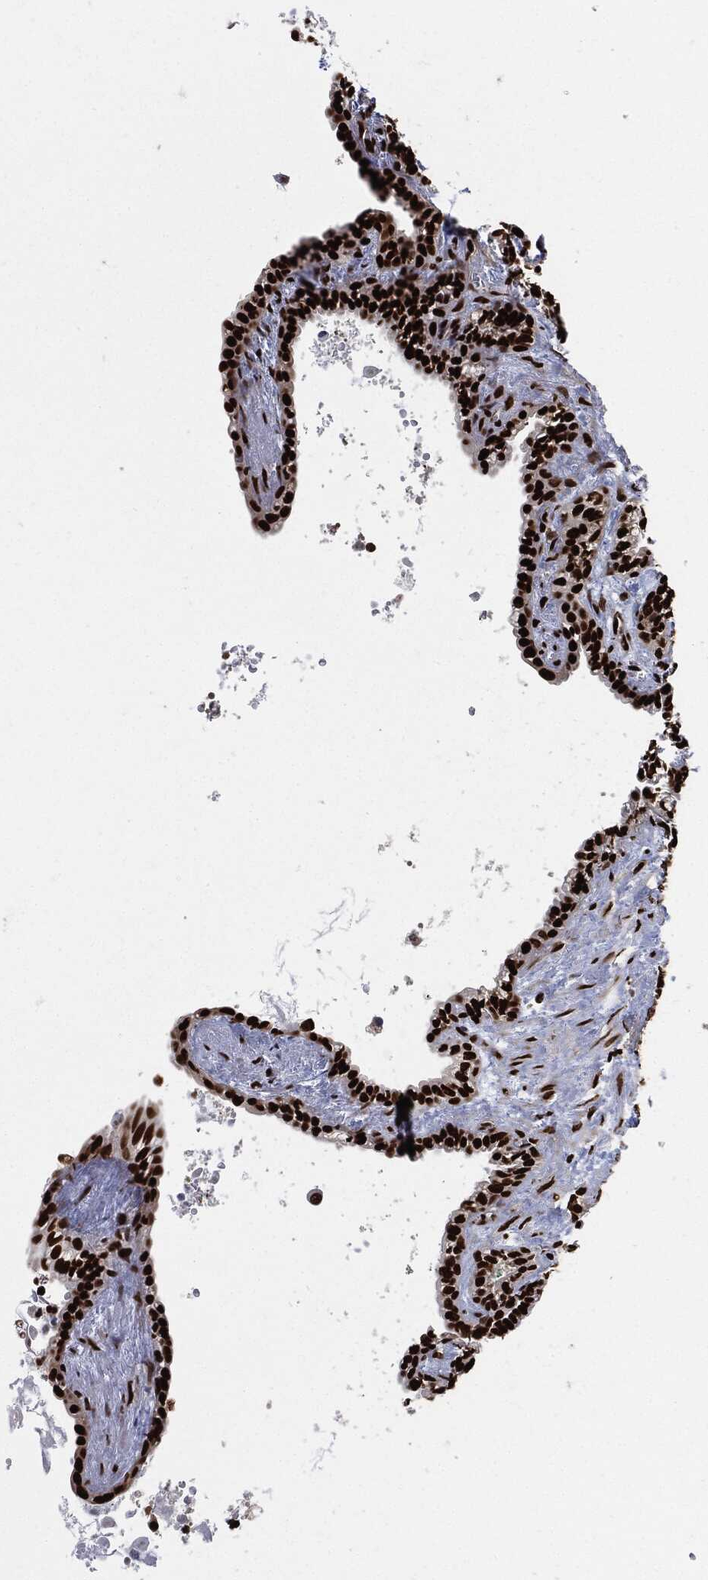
{"staining": {"intensity": "strong", "quantity": ">75%", "location": "nuclear"}, "tissue": "seminal vesicle", "cell_type": "Glandular cells", "image_type": "normal", "snomed": [{"axis": "morphology", "description": "Normal tissue, NOS"}, {"axis": "morphology", "description": "Urothelial carcinoma, NOS"}, {"axis": "topography", "description": "Urinary bladder"}, {"axis": "topography", "description": "Seminal veicle"}], "caption": "IHC micrograph of unremarkable human seminal vesicle stained for a protein (brown), which shows high levels of strong nuclear staining in approximately >75% of glandular cells.", "gene": "RECQL", "patient": {"sex": "male", "age": 76}}